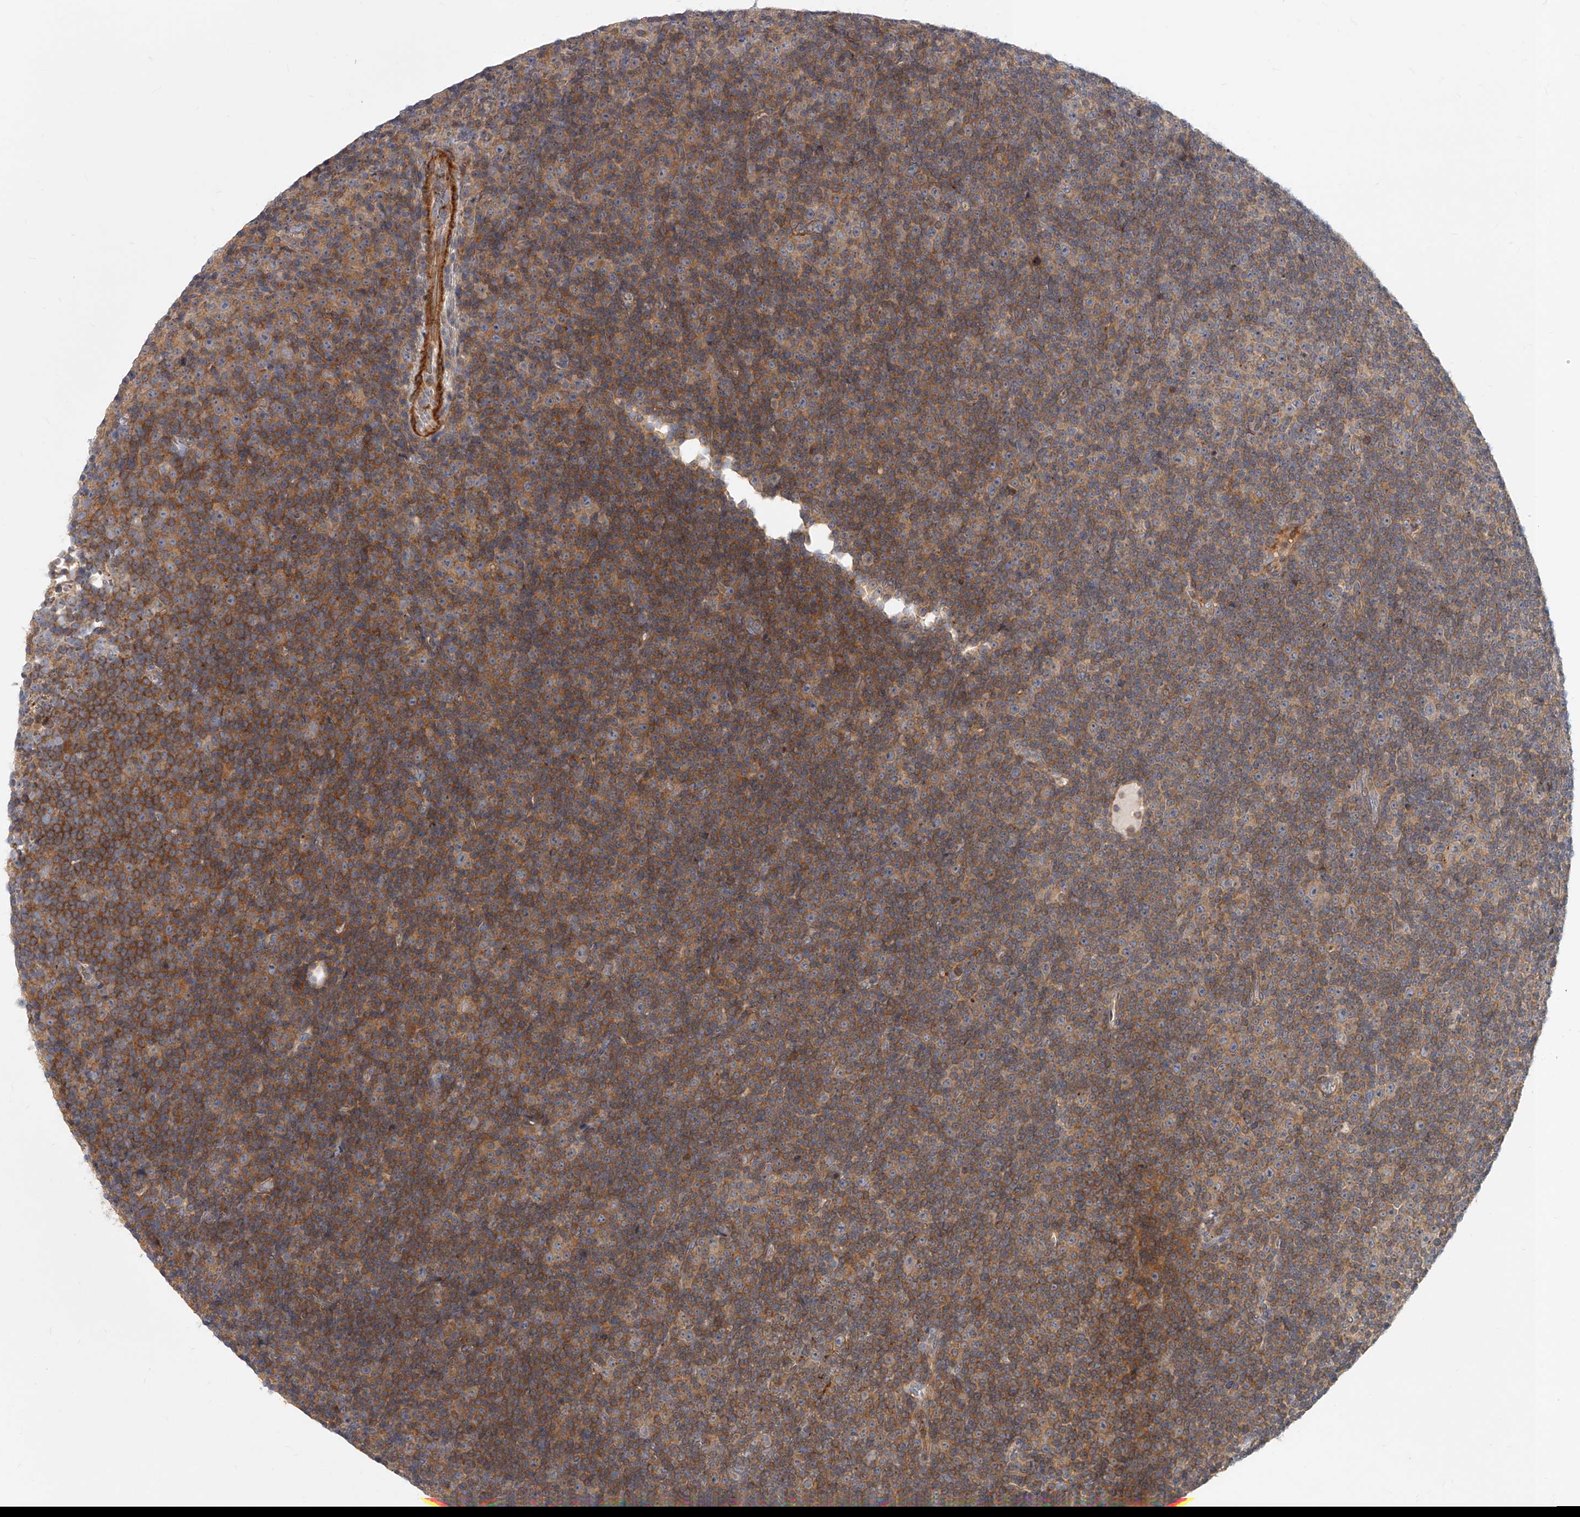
{"staining": {"intensity": "weak", "quantity": "25%-75%", "location": "cytoplasmic/membranous"}, "tissue": "lymphoma", "cell_type": "Tumor cells", "image_type": "cancer", "snomed": [{"axis": "morphology", "description": "Malignant lymphoma, non-Hodgkin's type, Low grade"}, {"axis": "topography", "description": "Lymph node"}], "caption": "A high-resolution micrograph shows immunohistochemistry staining of low-grade malignant lymphoma, non-Hodgkin's type, which exhibits weak cytoplasmic/membranous positivity in about 25%-75% of tumor cells. (IHC, brightfield microscopy, high magnification).", "gene": "SLC37A1", "patient": {"sex": "female", "age": 67}}